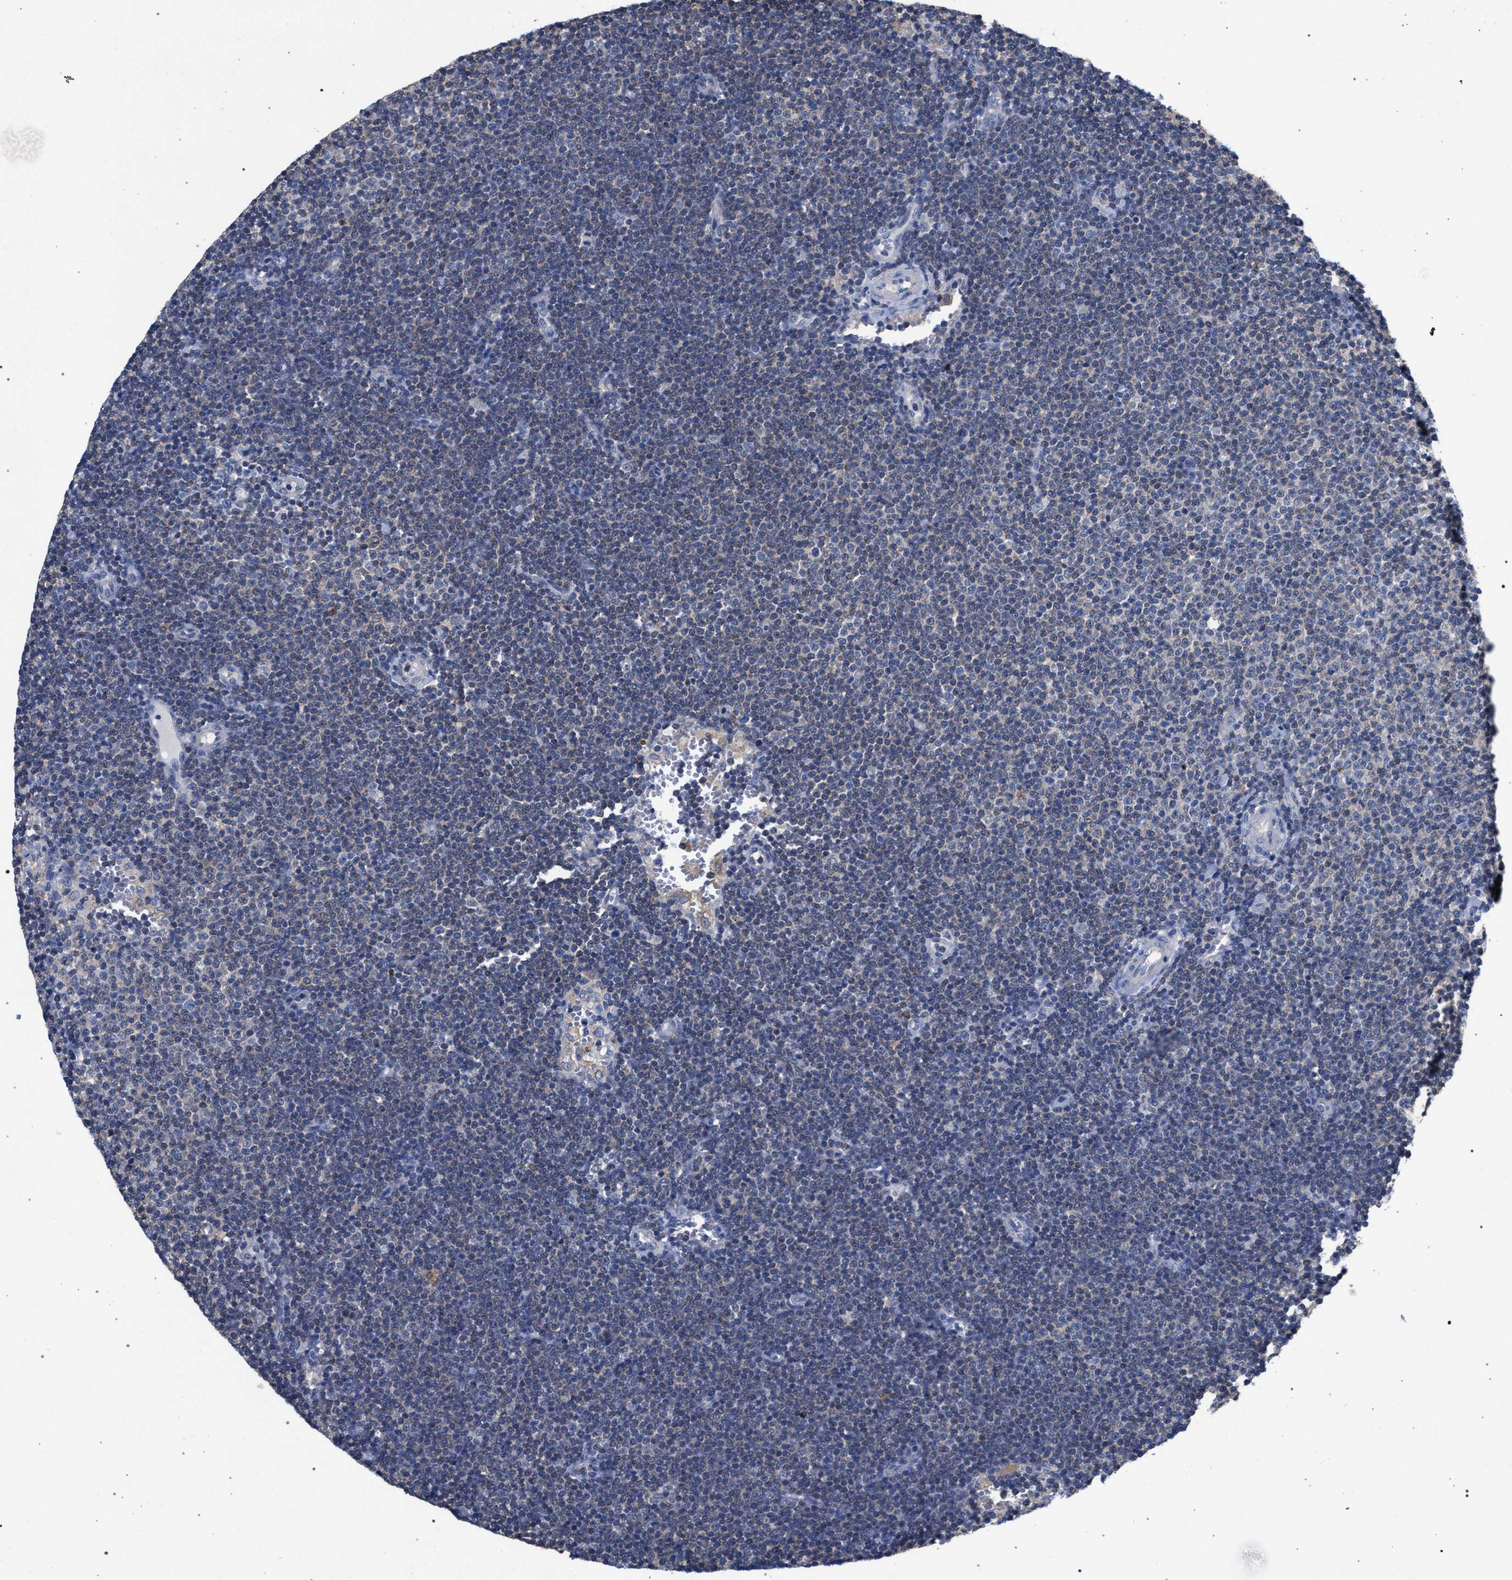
{"staining": {"intensity": "negative", "quantity": "none", "location": "none"}, "tissue": "lymphoma", "cell_type": "Tumor cells", "image_type": "cancer", "snomed": [{"axis": "morphology", "description": "Malignant lymphoma, non-Hodgkin's type, Low grade"}, {"axis": "topography", "description": "Lymph node"}], "caption": "Micrograph shows no protein staining in tumor cells of lymphoma tissue.", "gene": "CRYZ", "patient": {"sex": "female", "age": 53}}